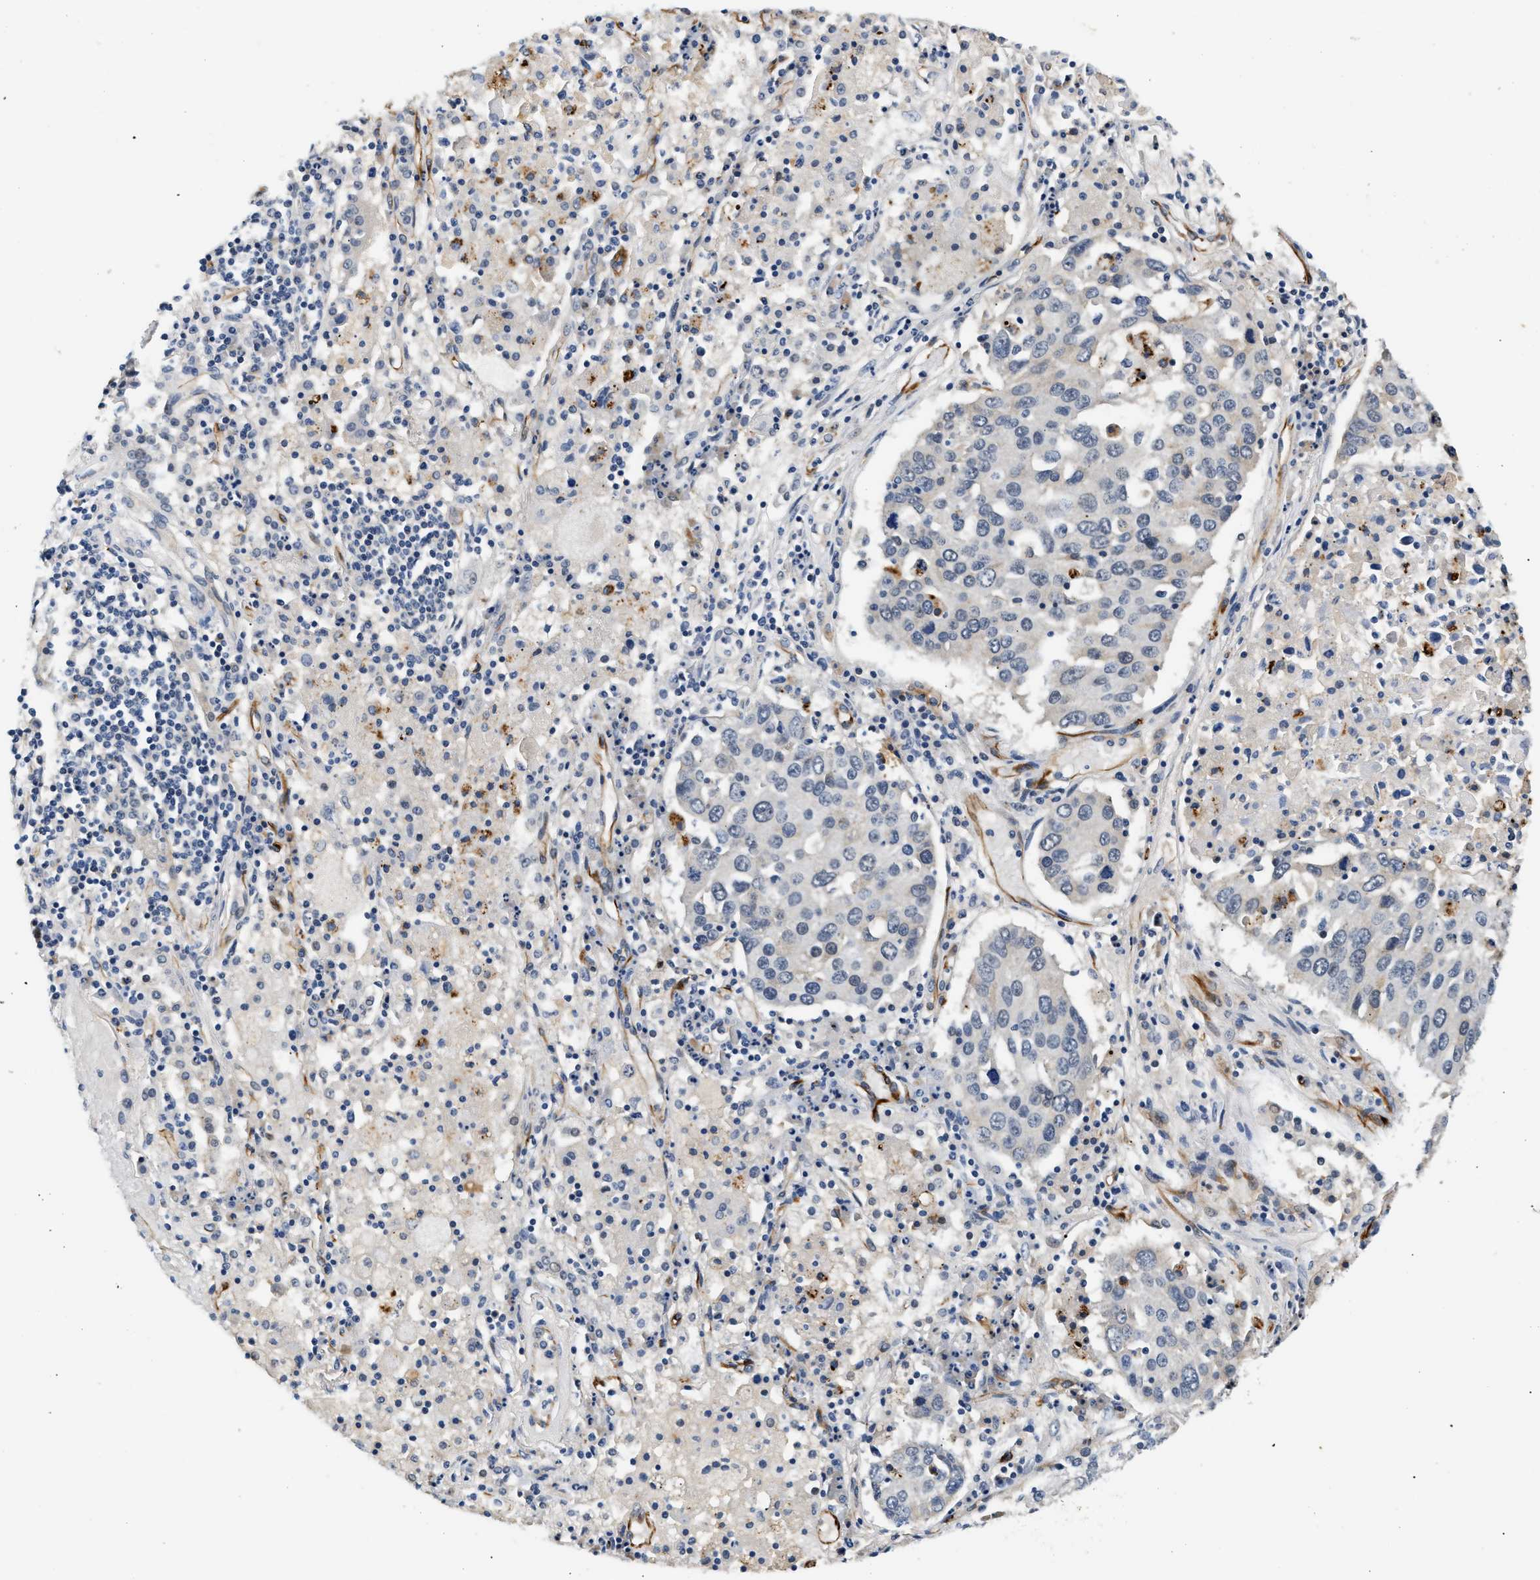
{"staining": {"intensity": "negative", "quantity": "none", "location": "none"}, "tissue": "lung cancer", "cell_type": "Tumor cells", "image_type": "cancer", "snomed": [{"axis": "morphology", "description": "Squamous cell carcinoma, NOS"}, {"axis": "topography", "description": "Lung"}], "caption": "Tumor cells are negative for protein expression in human lung squamous cell carcinoma.", "gene": "MED22", "patient": {"sex": "male", "age": 65}}